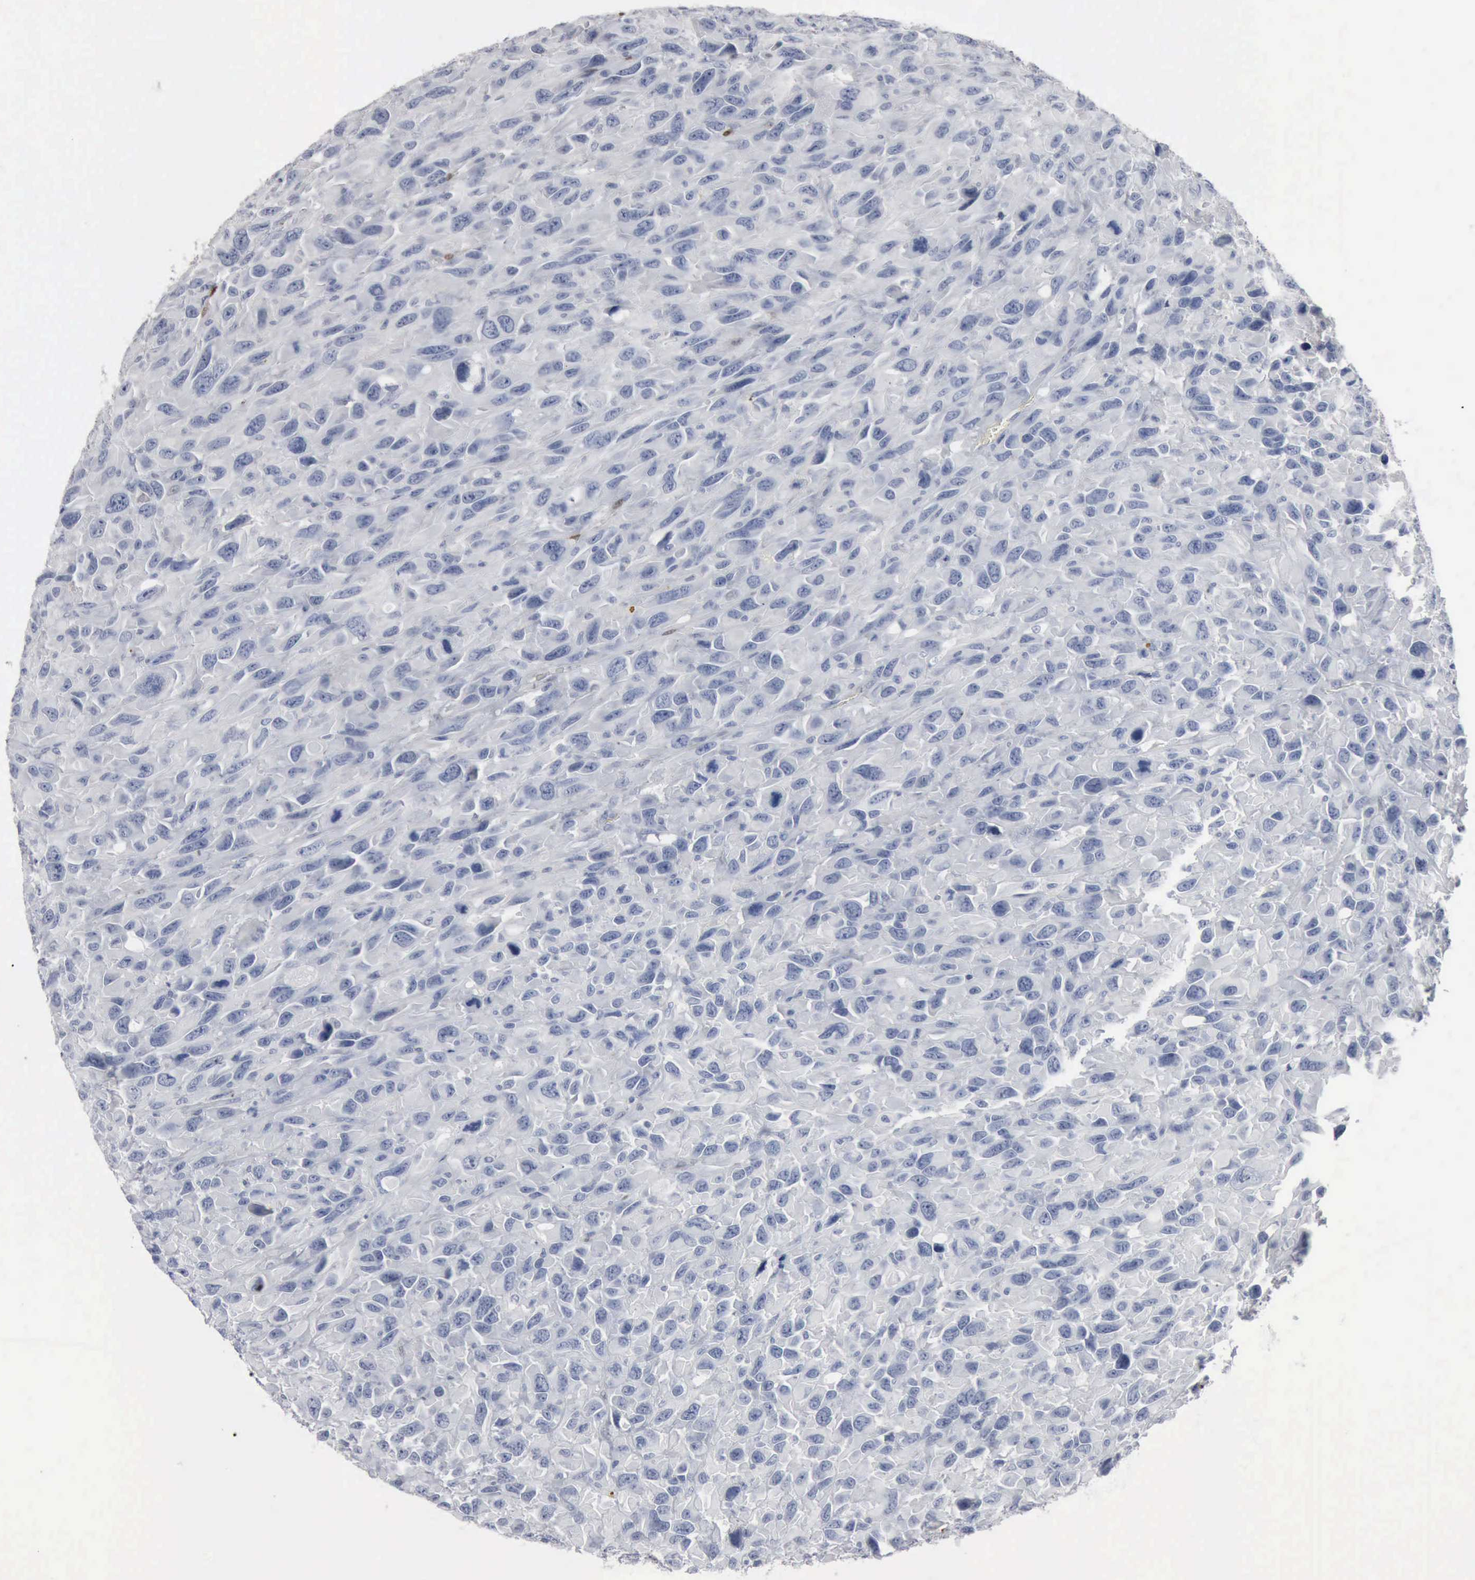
{"staining": {"intensity": "negative", "quantity": "none", "location": "none"}, "tissue": "renal cancer", "cell_type": "Tumor cells", "image_type": "cancer", "snomed": [{"axis": "morphology", "description": "Adenocarcinoma, NOS"}, {"axis": "topography", "description": "Kidney"}], "caption": "IHC photomicrograph of neoplastic tissue: human renal adenocarcinoma stained with DAB (3,3'-diaminobenzidine) demonstrates no significant protein expression in tumor cells.", "gene": "FGF2", "patient": {"sex": "male", "age": 79}}